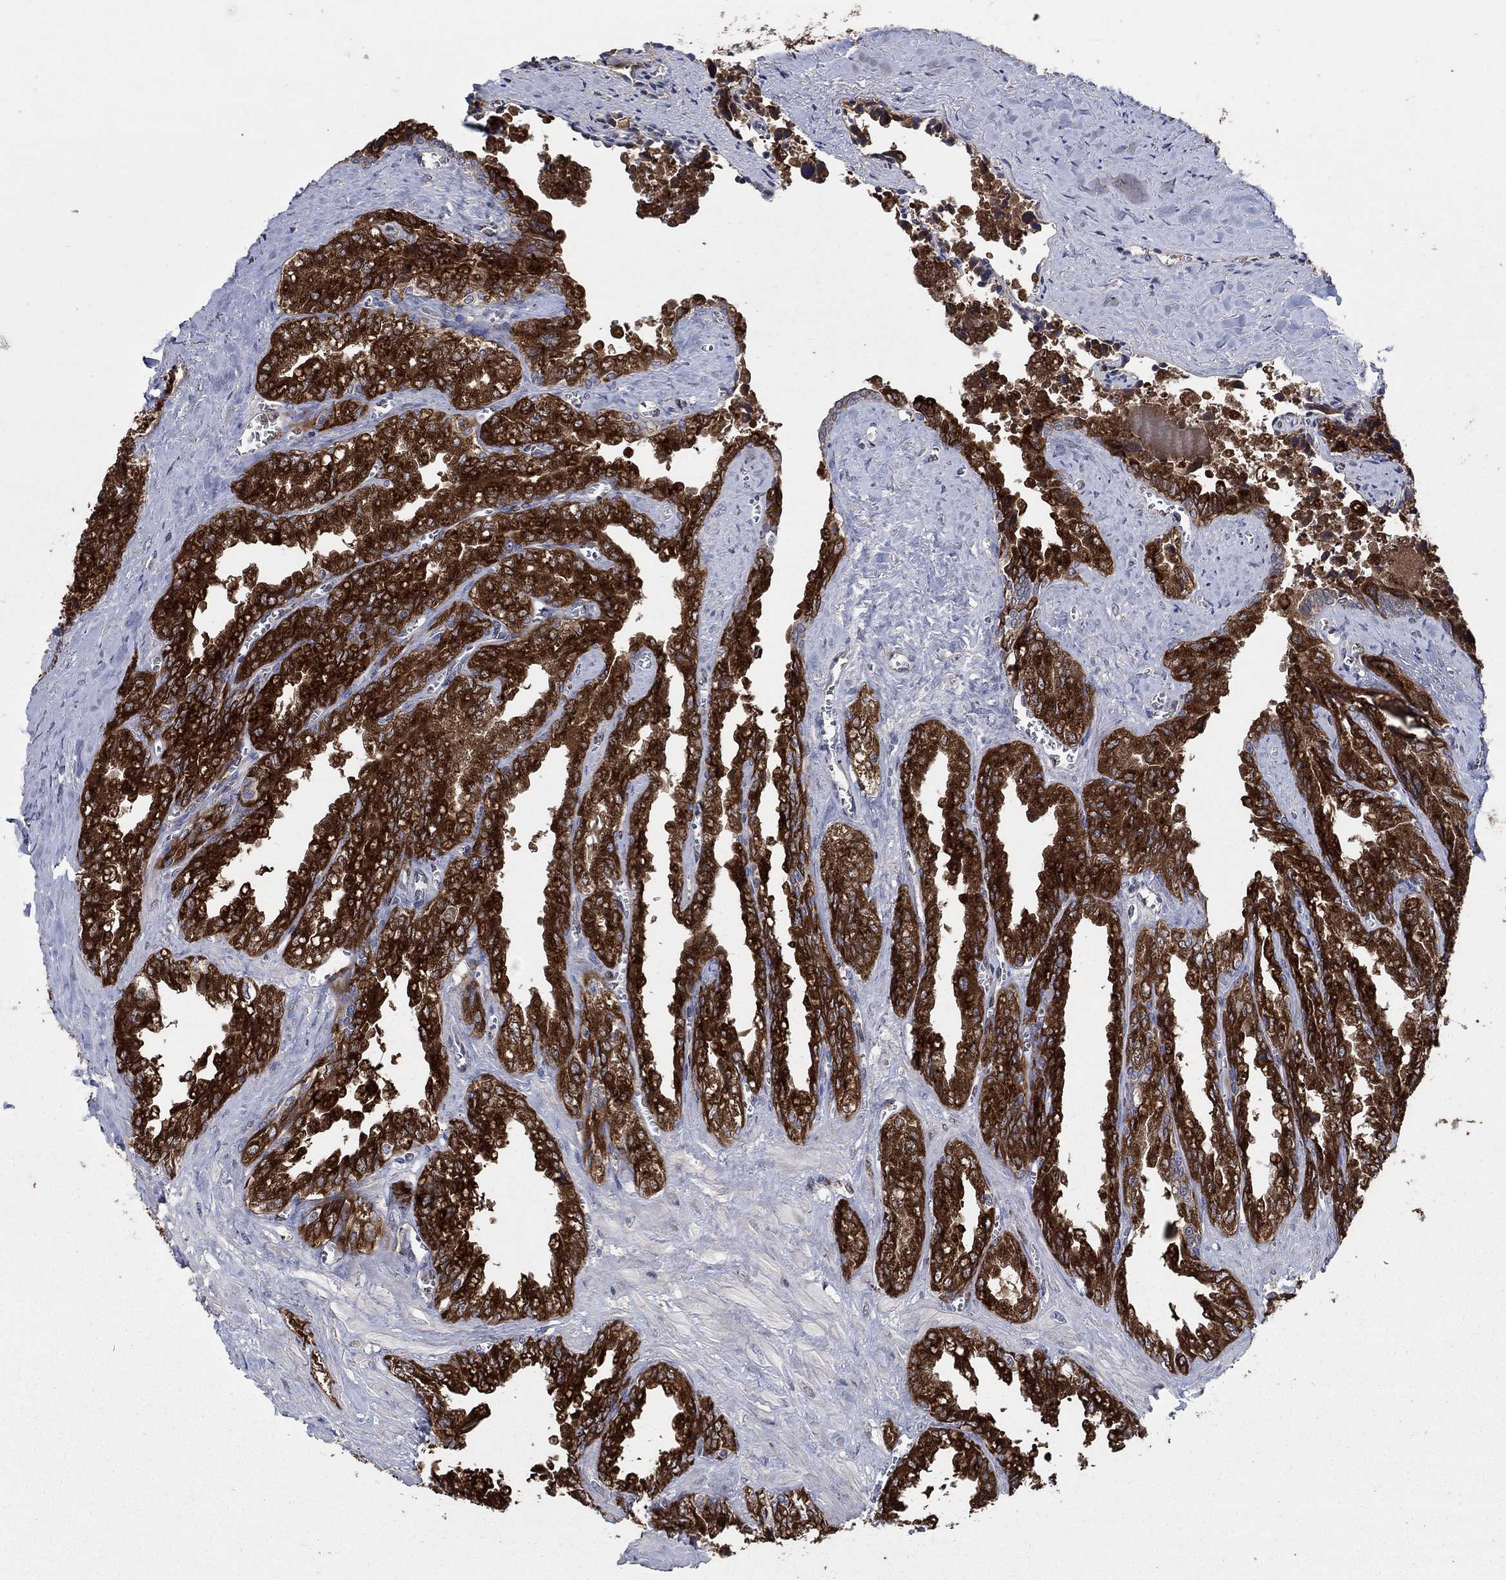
{"staining": {"intensity": "strong", "quantity": ">75%", "location": "cytoplasmic/membranous"}, "tissue": "seminal vesicle", "cell_type": "Glandular cells", "image_type": "normal", "snomed": [{"axis": "morphology", "description": "Normal tissue, NOS"}, {"axis": "topography", "description": "Seminal veicle"}], "caption": "Glandular cells demonstrate high levels of strong cytoplasmic/membranous staining in about >75% of cells in unremarkable human seminal vesicle.", "gene": "HID1", "patient": {"sex": "male", "age": 67}}